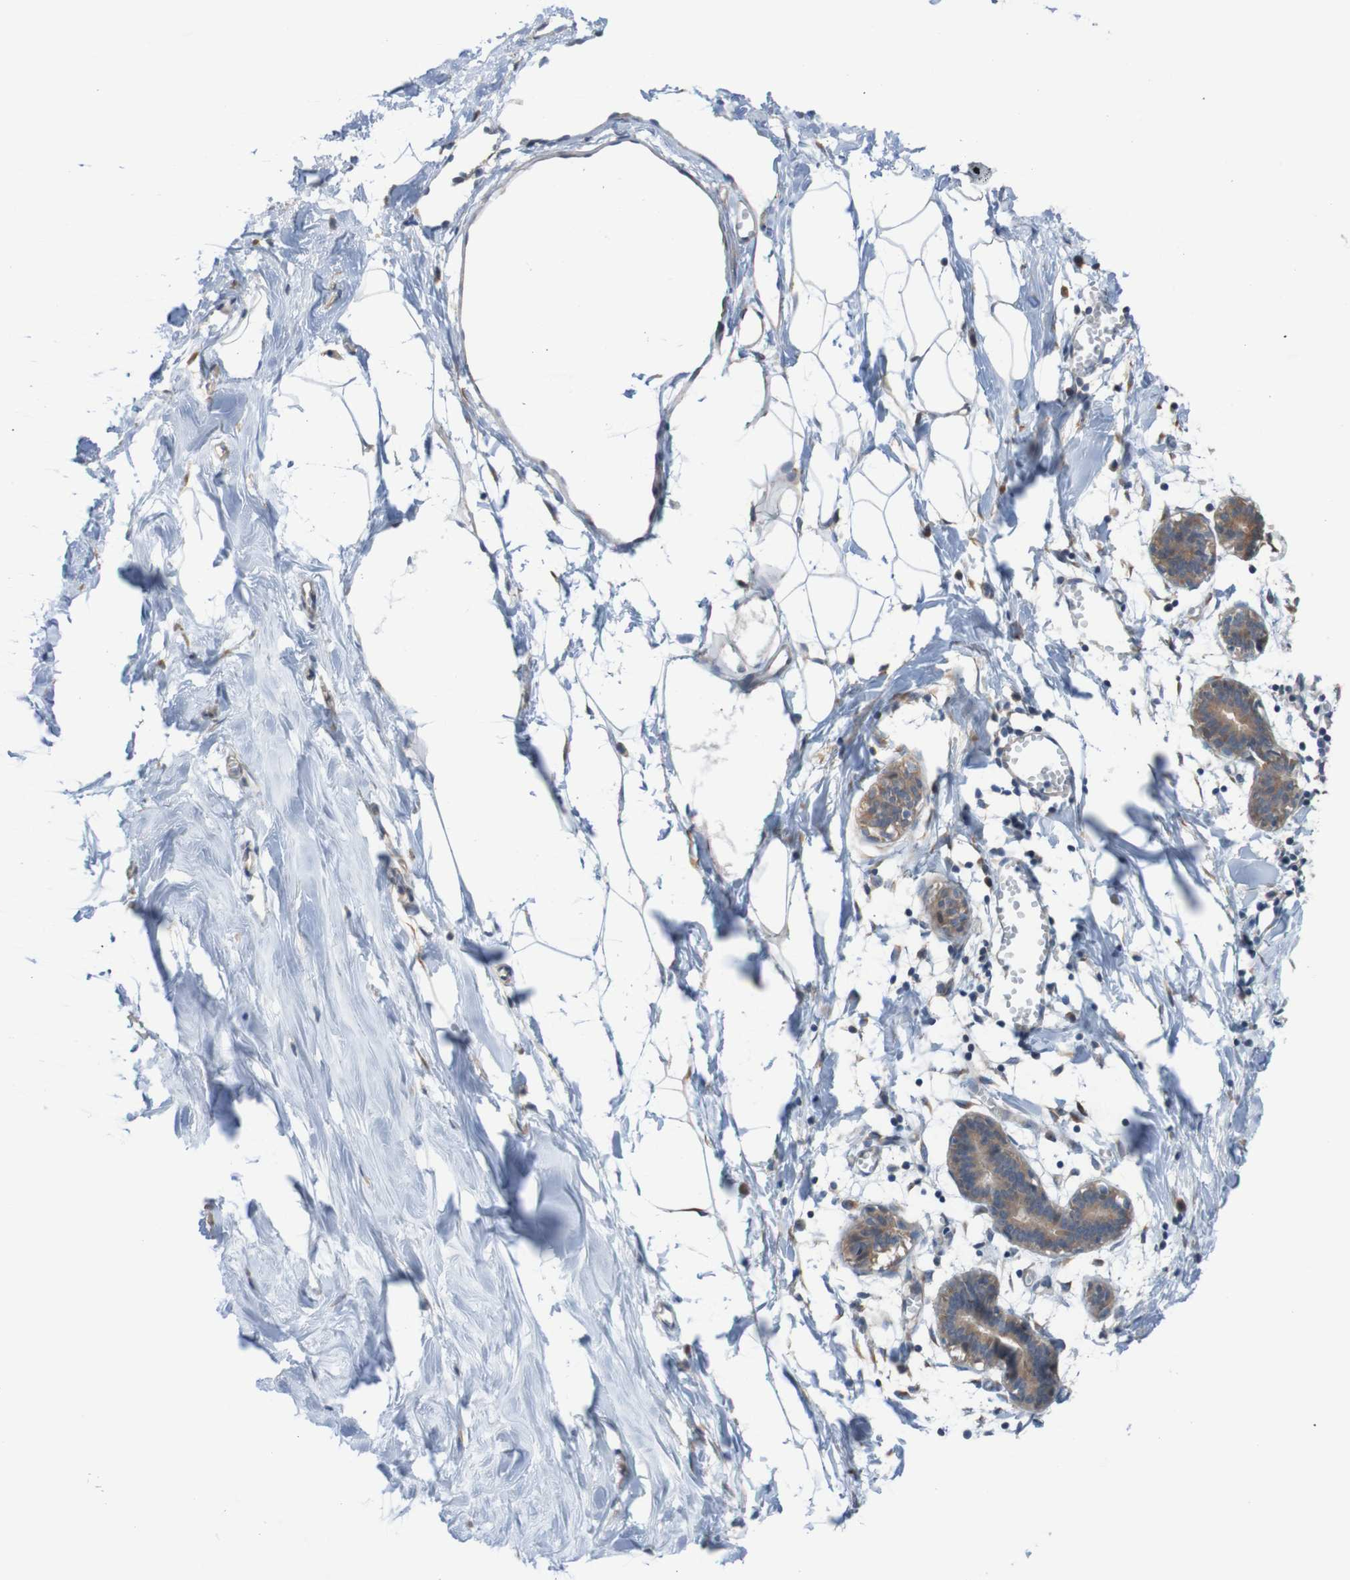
{"staining": {"intensity": "negative", "quantity": "none", "location": "none"}, "tissue": "breast", "cell_type": "Adipocytes", "image_type": "normal", "snomed": [{"axis": "morphology", "description": "Normal tissue, NOS"}, {"axis": "topography", "description": "Breast"}], "caption": "A high-resolution photomicrograph shows IHC staining of normal breast, which displays no significant expression in adipocytes.", "gene": "ST8SIA6", "patient": {"sex": "female", "age": 27}}